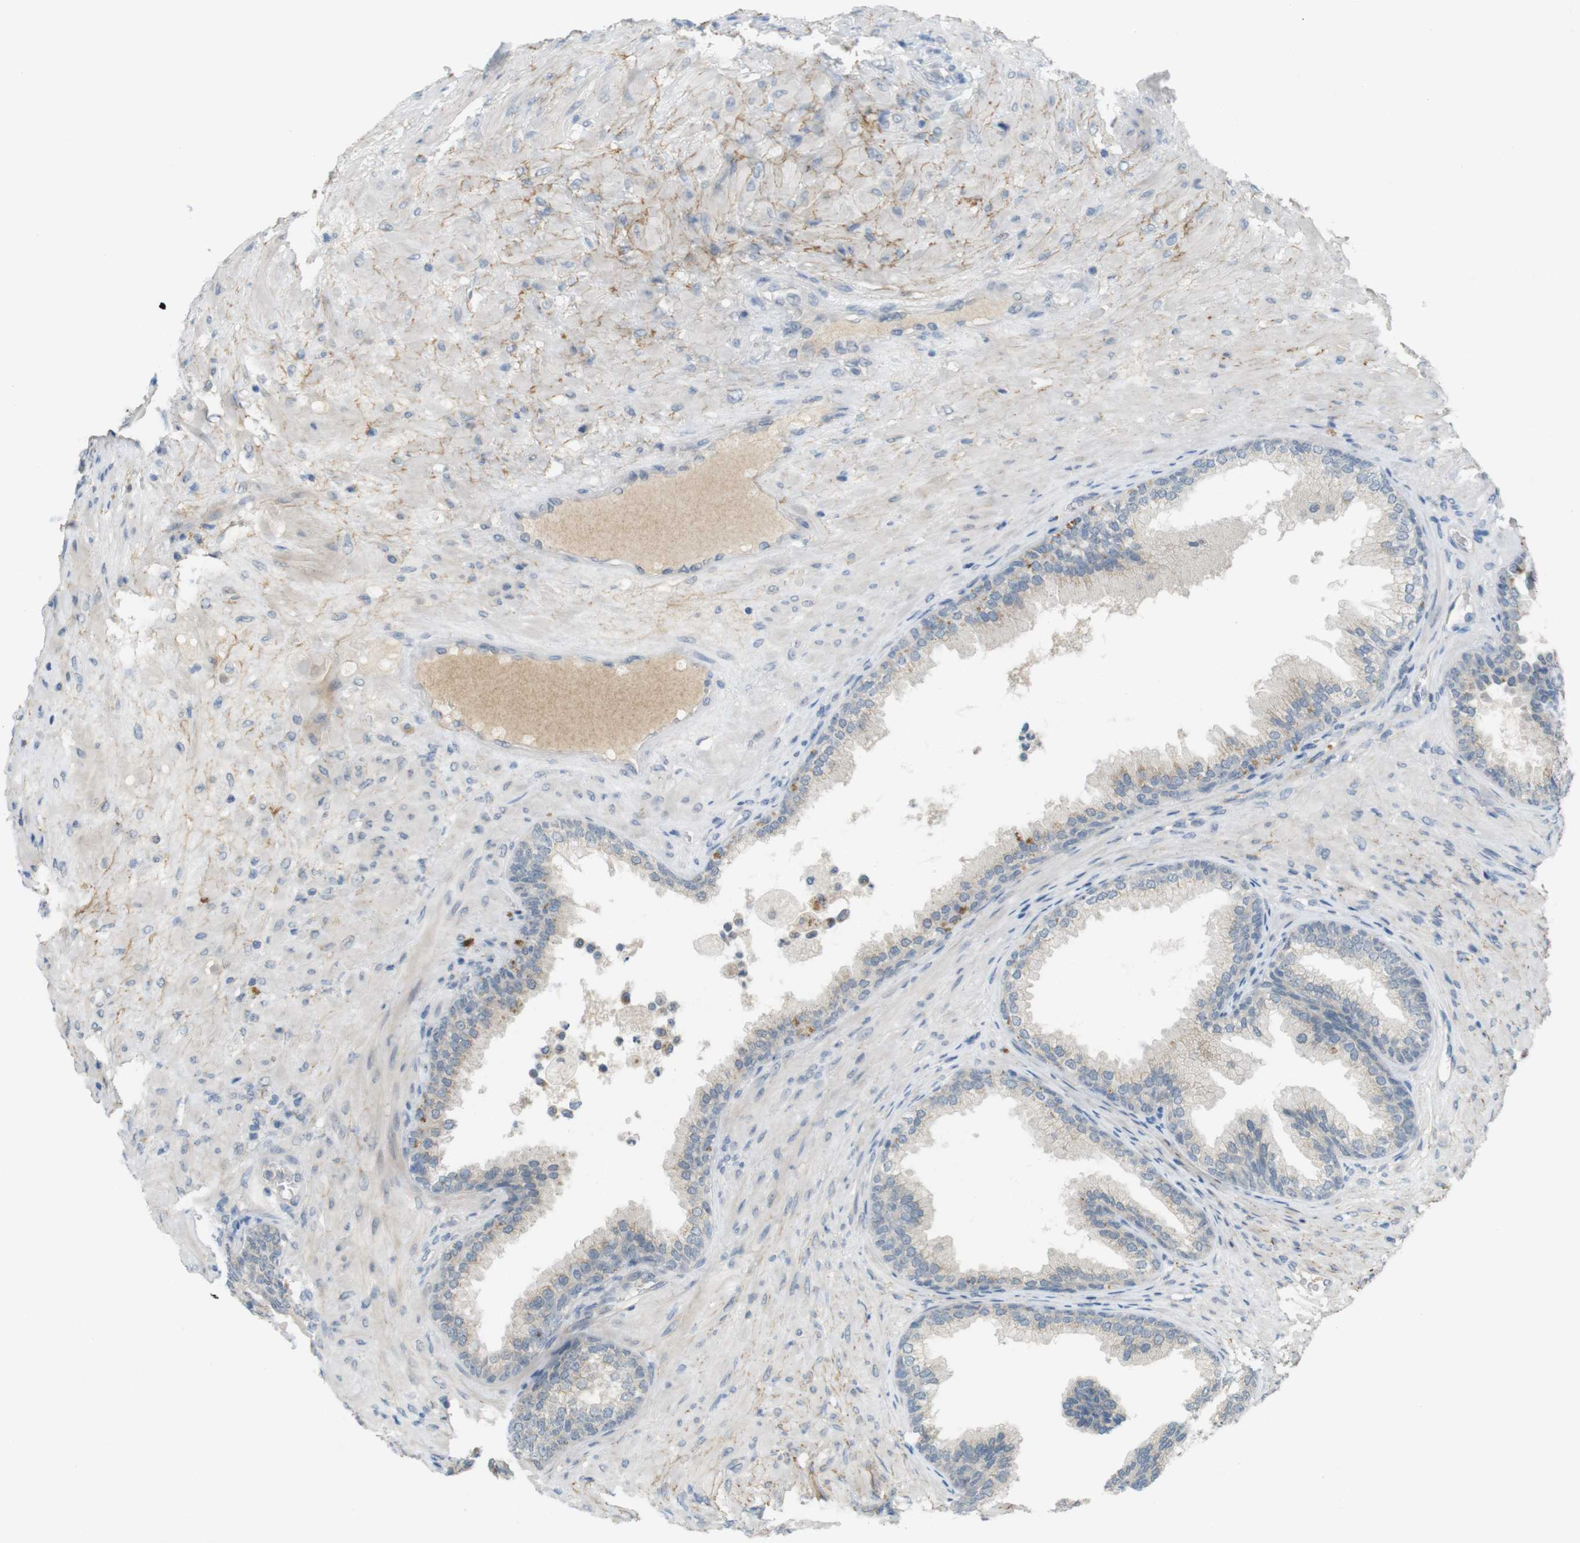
{"staining": {"intensity": "moderate", "quantity": "<25%", "location": "cytoplasmic/membranous"}, "tissue": "prostate", "cell_type": "Glandular cells", "image_type": "normal", "snomed": [{"axis": "morphology", "description": "Normal tissue, NOS"}, {"axis": "topography", "description": "Prostate"}], "caption": "Prostate stained with immunohistochemistry (IHC) displays moderate cytoplasmic/membranous staining in about <25% of glandular cells. (Brightfield microscopy of DAB IHC at high magnification).", "gene": "UGT8", "patient": {"sex": "male", "age": 76}}